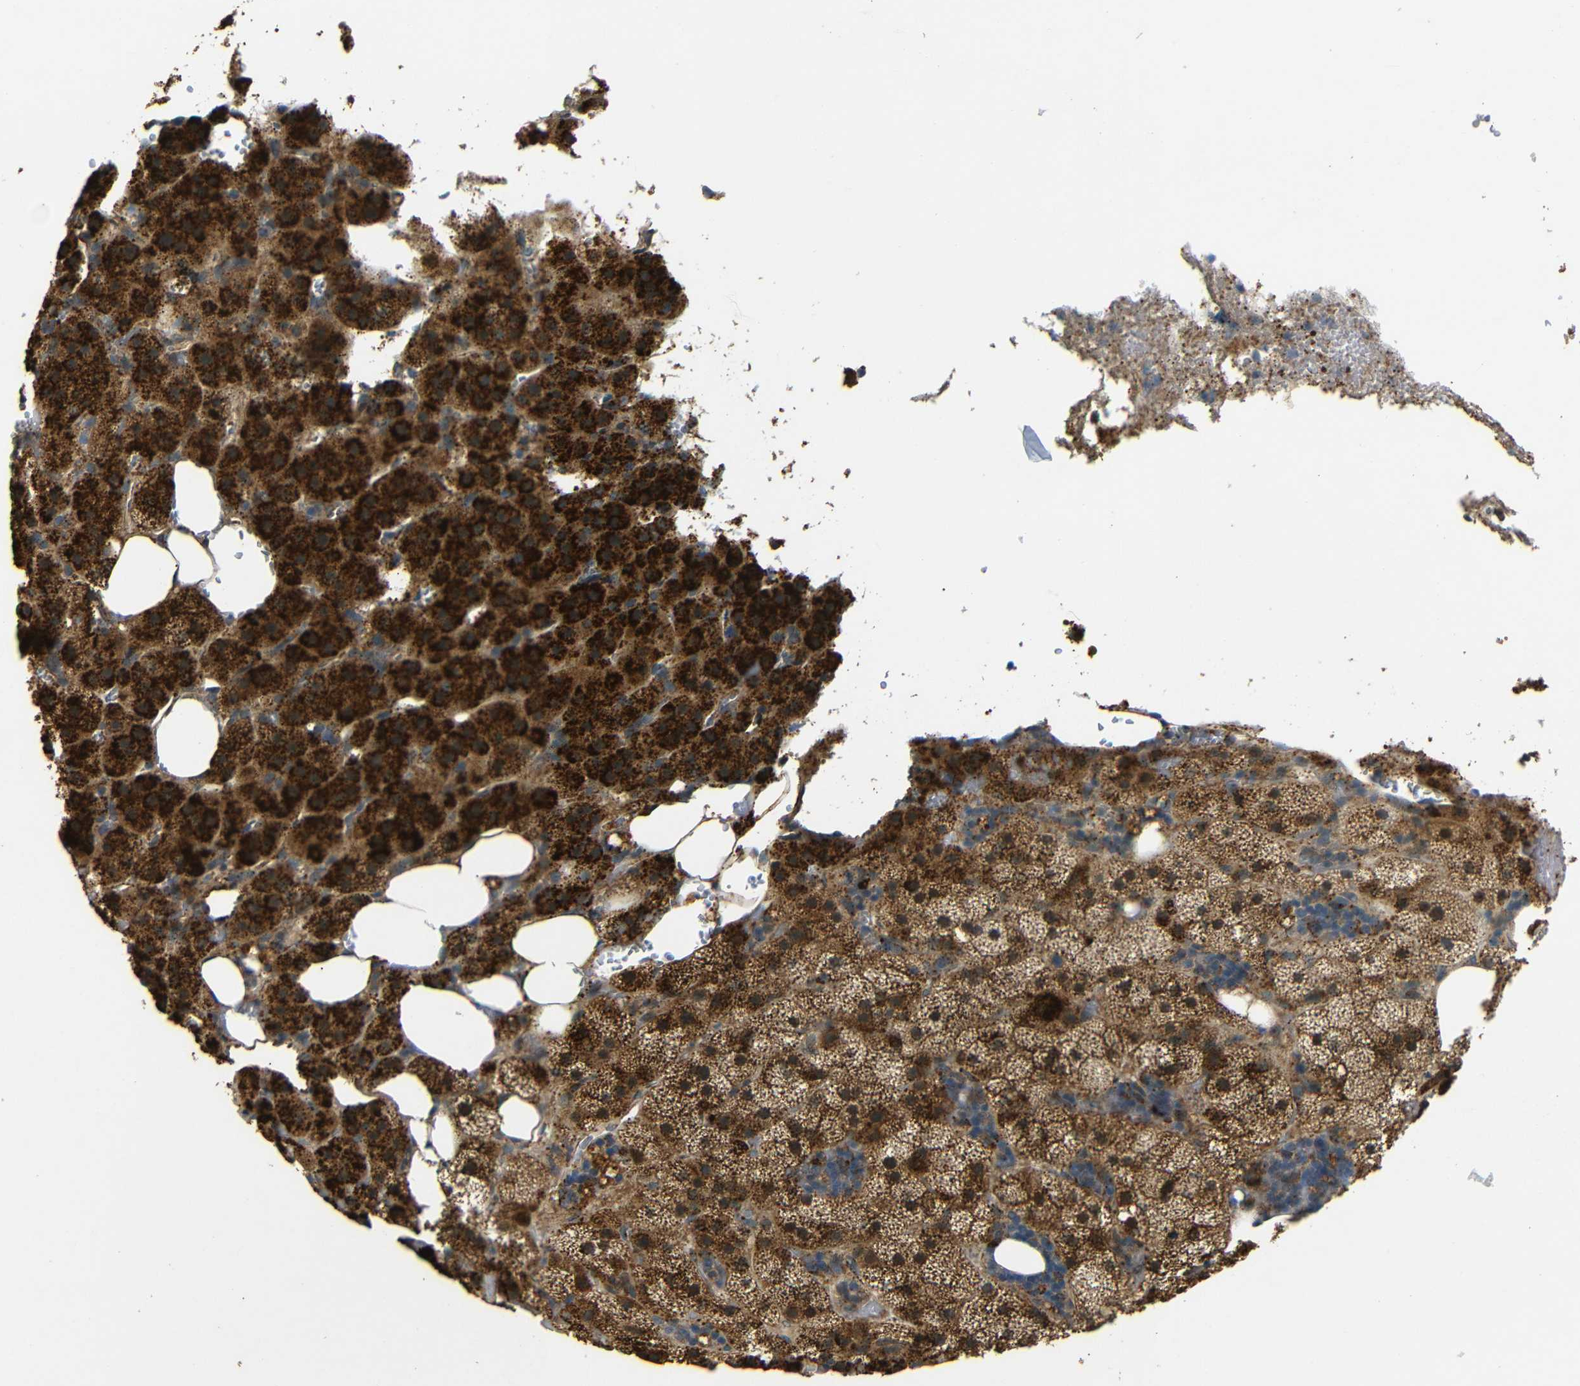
{"staining": {"intensity": "strong", "quantity": ">75%", "location": "cytoplasmic/membranous"}, "tissue": "adrenal gland", "cell_type": "Glandular cells", "image_type": "normal", "snomed": [{"axis": "morphology", "description": "Normal tissue, NOS"}, {"axis": "topography", "description": "Adrenal gland"}], "caption": "Unremarkable adrenal gland reveals strong cytoplasmic/membranous expression in approximately >75% of glandular cells, visualized by immunohistochemistry. The protein of interest is shown in brown color, while the nuclei are stained blue.", "gene": "ATP7A", "patient": {"sex": "female", "age": 59}}